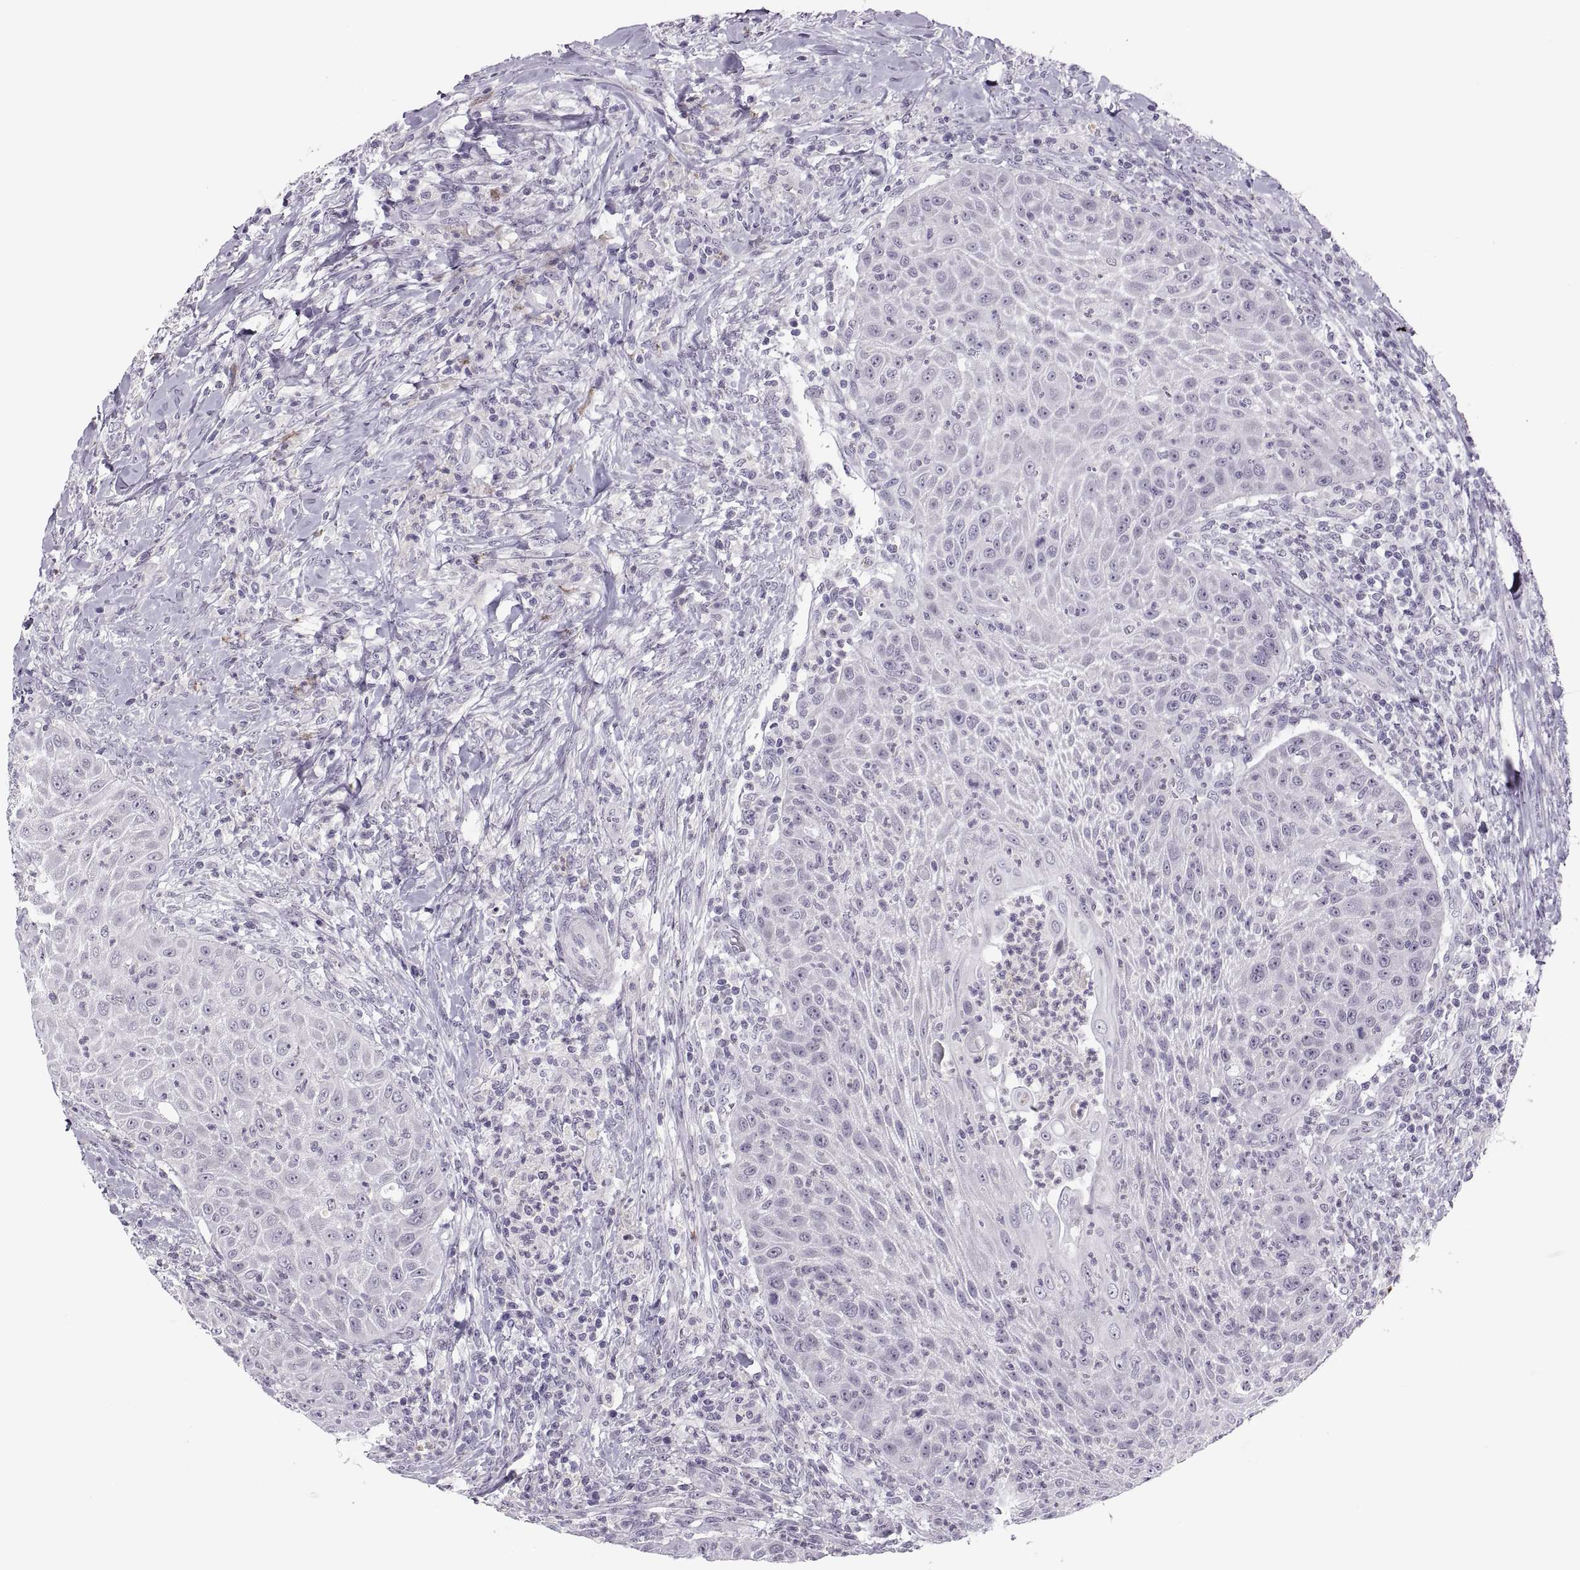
{"staining": {"intensity": "negative", "quantity": "none", "location": "none"}, "tissue": "head and neck cancer", "cell_type": "Tumor cells", "image_type": "cancer", "snomed": [{"axis": "morphology", "description": "Squamous cell carcinoma, NOS"}, {"axis": "topography", "description": "Head-Neck"}], "caption": "Micrograph shows no significant protein expression in tumor cells of head and neck cancer (squamous cell carcinoma).", "gene": "C3orf22", "patient": {"sex": "male", "age": 69}}